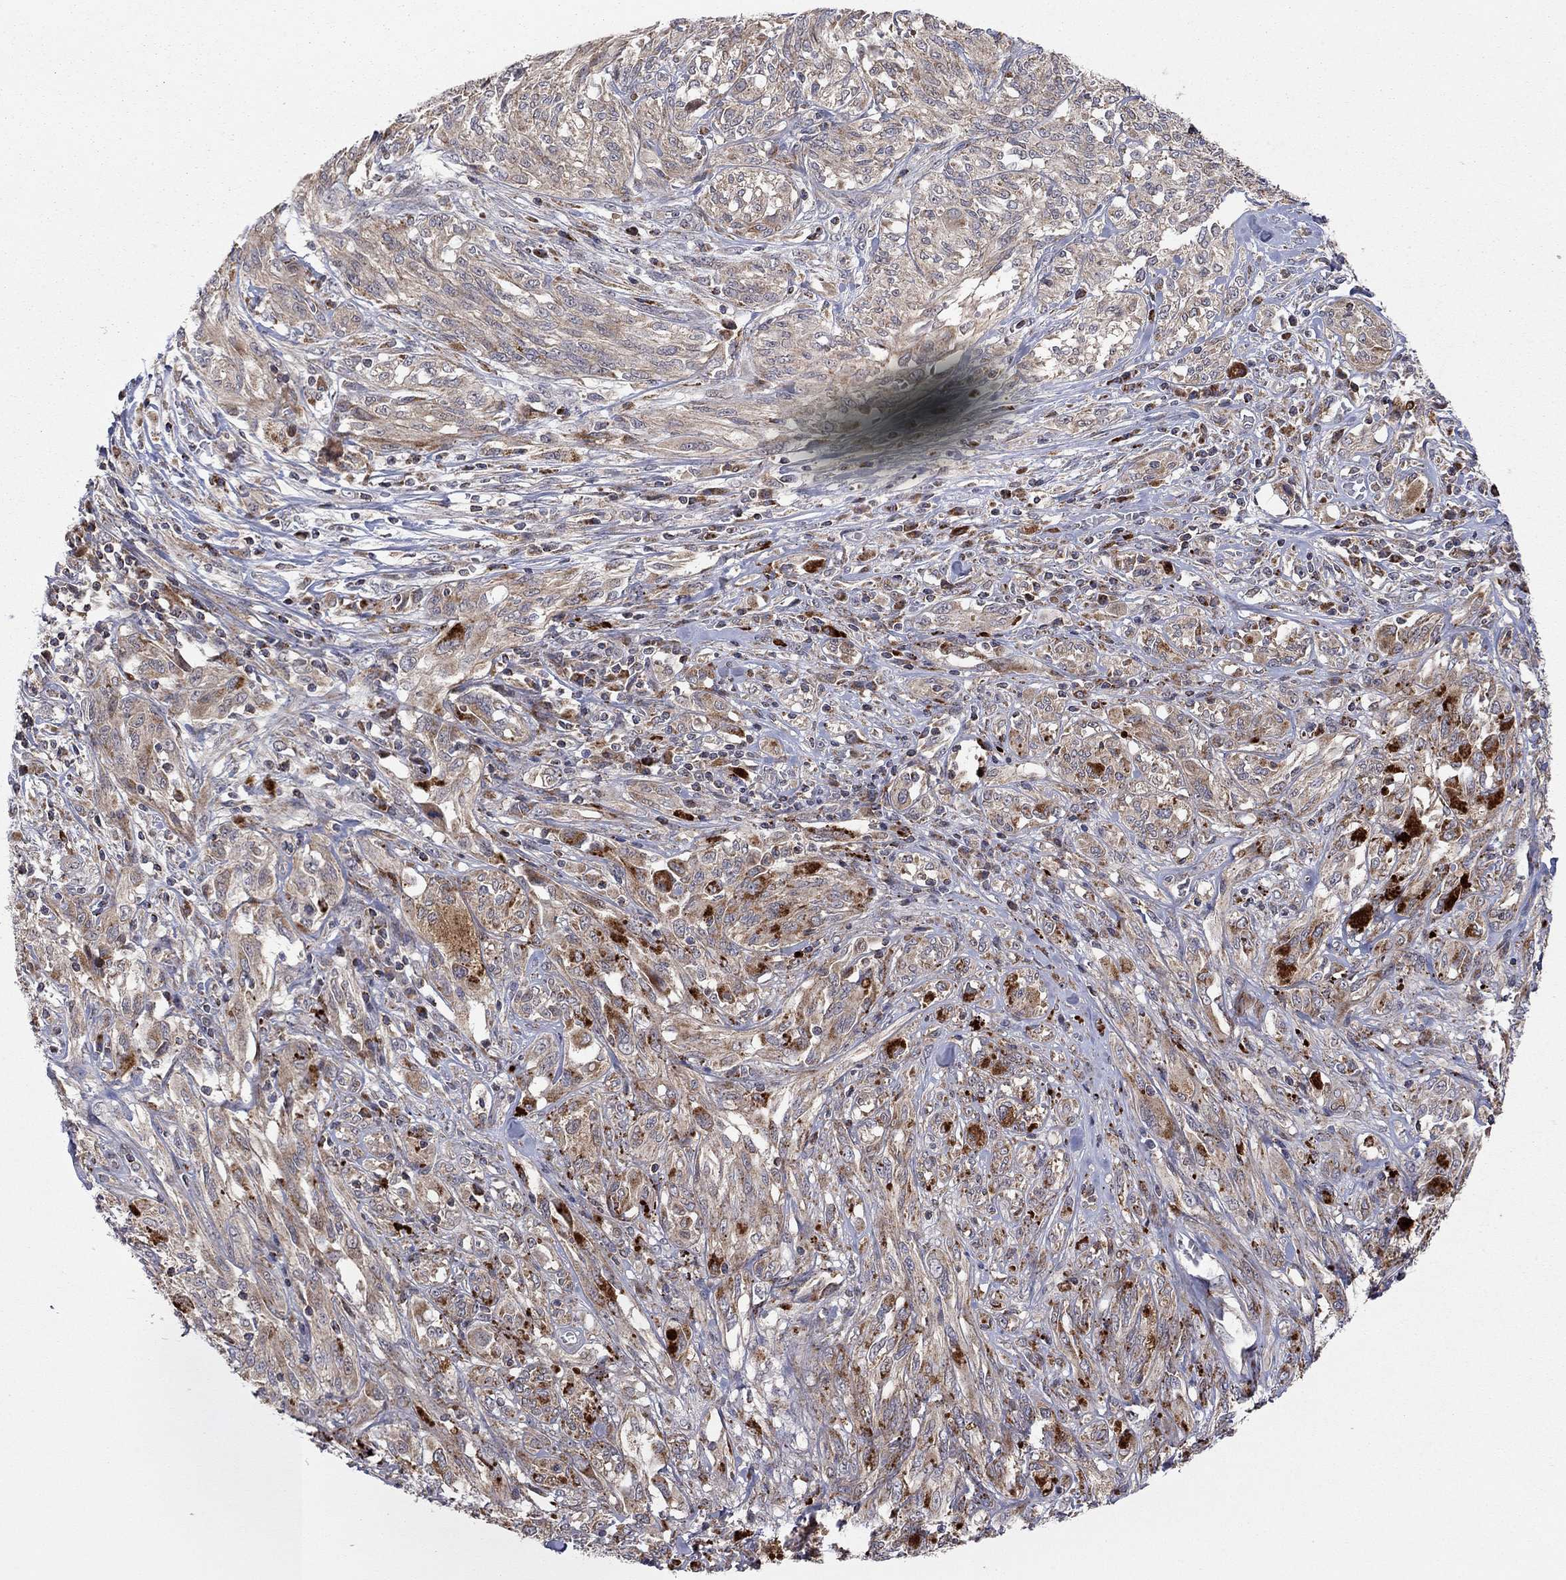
{"staining": {"intensity": "strong", "quantity": "<25%", "location": "cytoplasmic/membranous"}, "tissue": "melanoma", "cell_type": "Tumor cells", "image_type": "cancer", "snomed": [{"axis": "morphology", "description": "Malignant melanoma, NOS"}, {"axis": "topography", "description": "Skin"}], "caption": "Melanoma stained for a protein shows strong cytoplasmic/membranous positivity in tumor cells.", "gene": "IDS", "patient": {"sex": "female", "age": 91}}